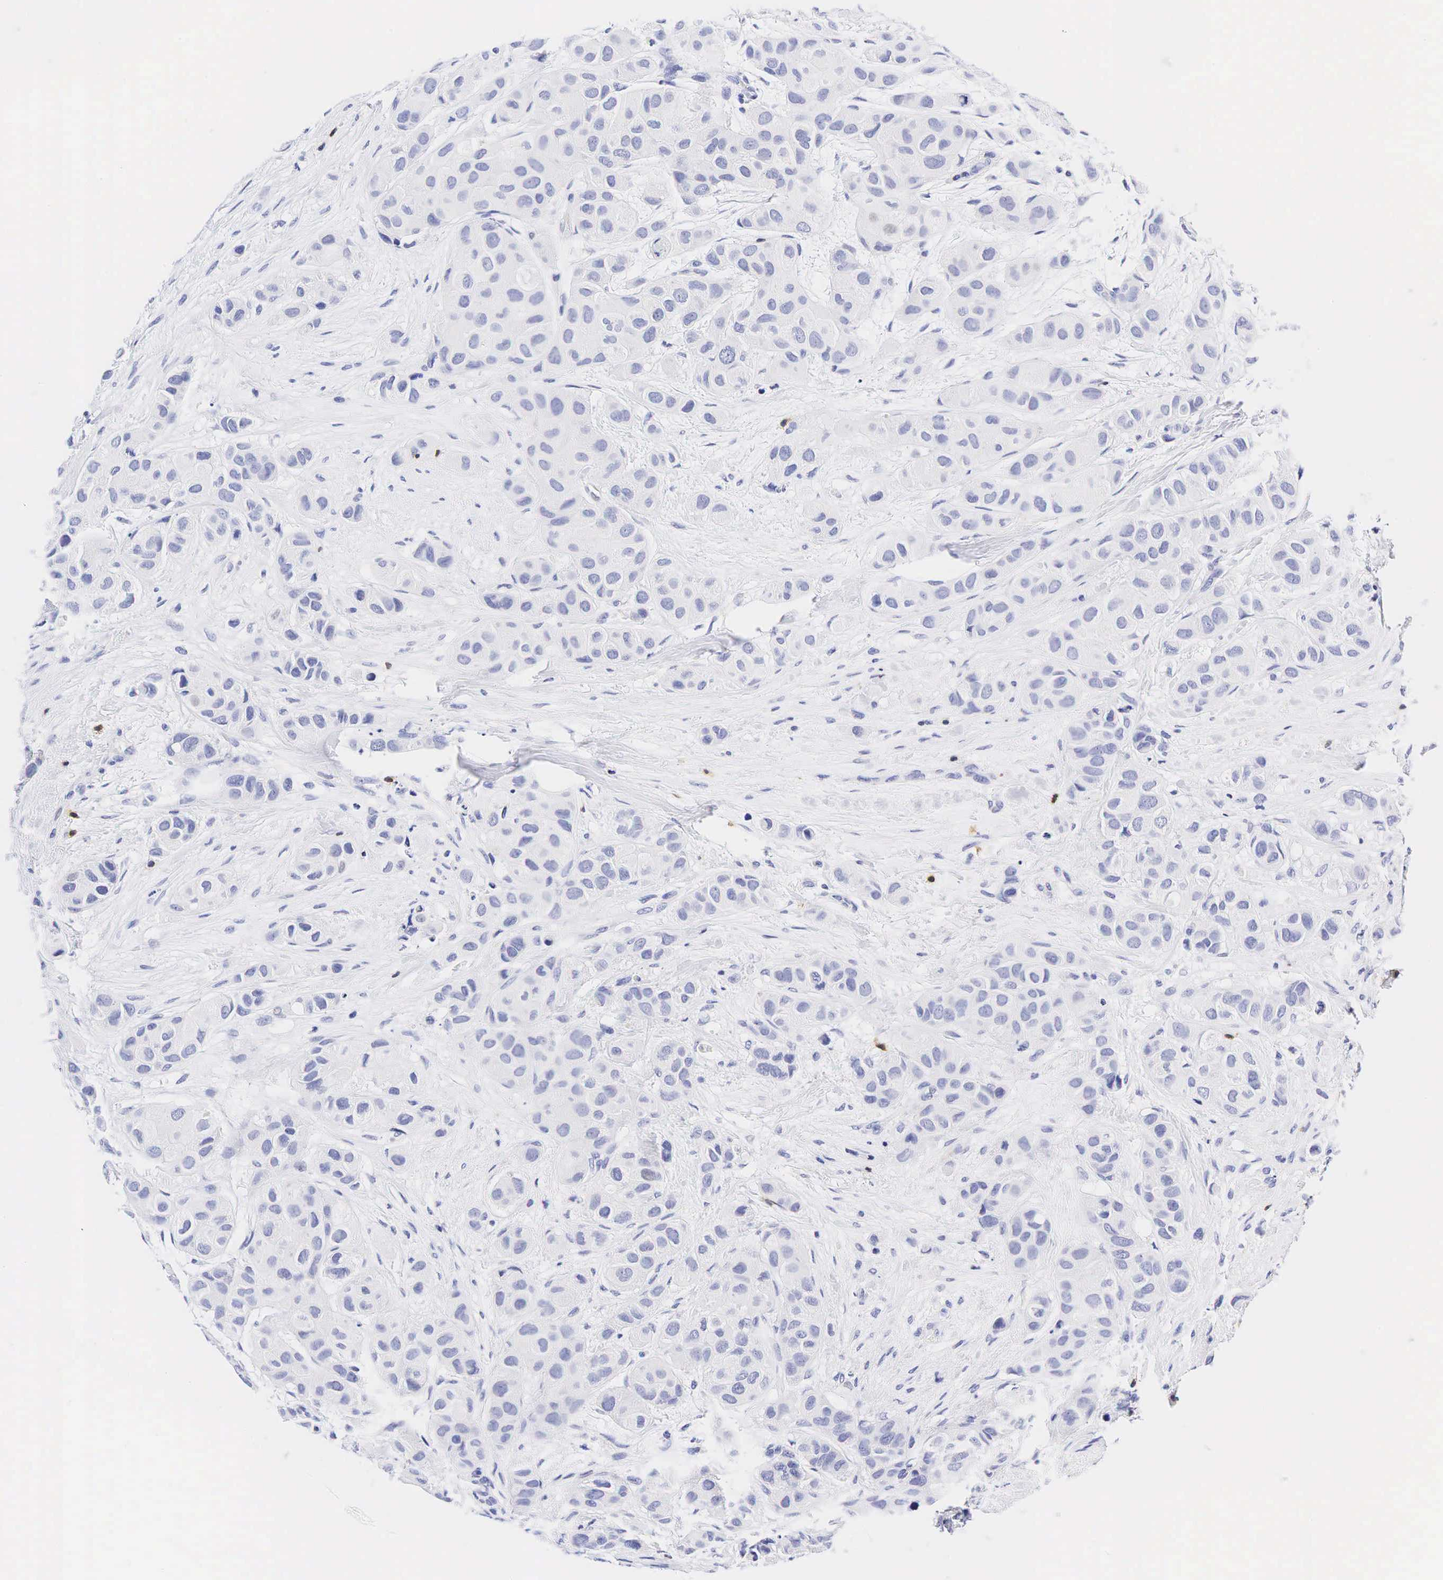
{"staining": {"intensity": "negative", "quantity": "none", "location": "none"}, "tissue": "breast cancer", "cell_type": "Tumor cells", "image_type": "cancer", "snomed": [{"axis": "morphology", "description": "Duct carcinoma"}, {"axis": "topography", "description": "Breast"}], "caption": "Invasive ductal carcinoma (breast) stained for a protein using IHC exhibits no positivity tumor cells.", "gene": "CD3E", "patient": {"sex": "female", "age": 68}}